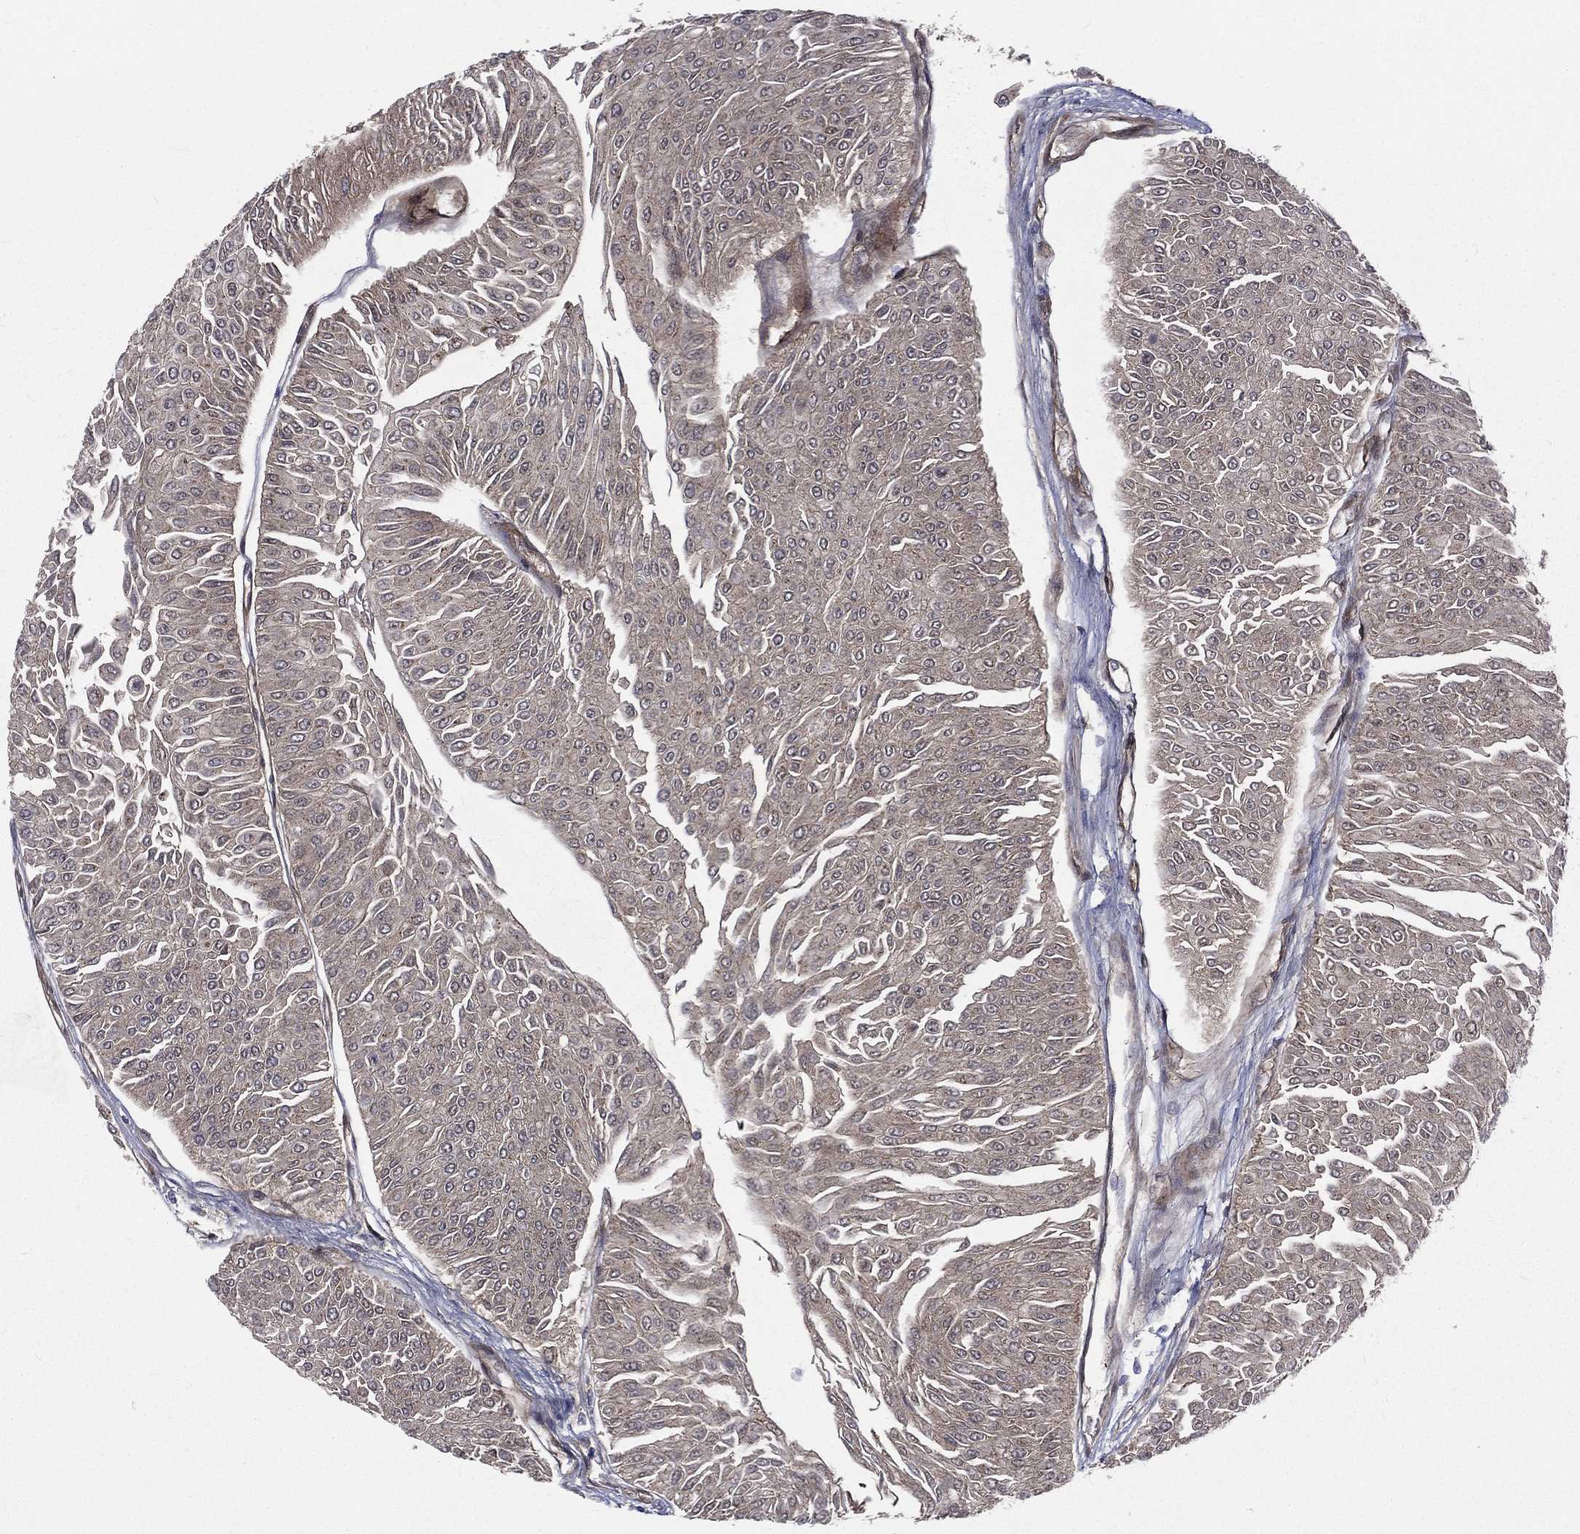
{"staining": {"intensity": "negative", "quantity": "none", "location": "none"}, "tissue": "urothelial cancer", "cell_type": "Tumor cells", "image_type": "cancer", "snomed": [{"axis": "morphology", "description": "Urothelial carcinoma, Low grade"}, {"axis": "topography", "description": "Urinary bladder"}], "caption": "Protein analysis of low-grade urothelial carcinoma shows no significant positivity in tumor cells.", "gene": "ARL3", "patient": {"sex": "male", "age": 67}}